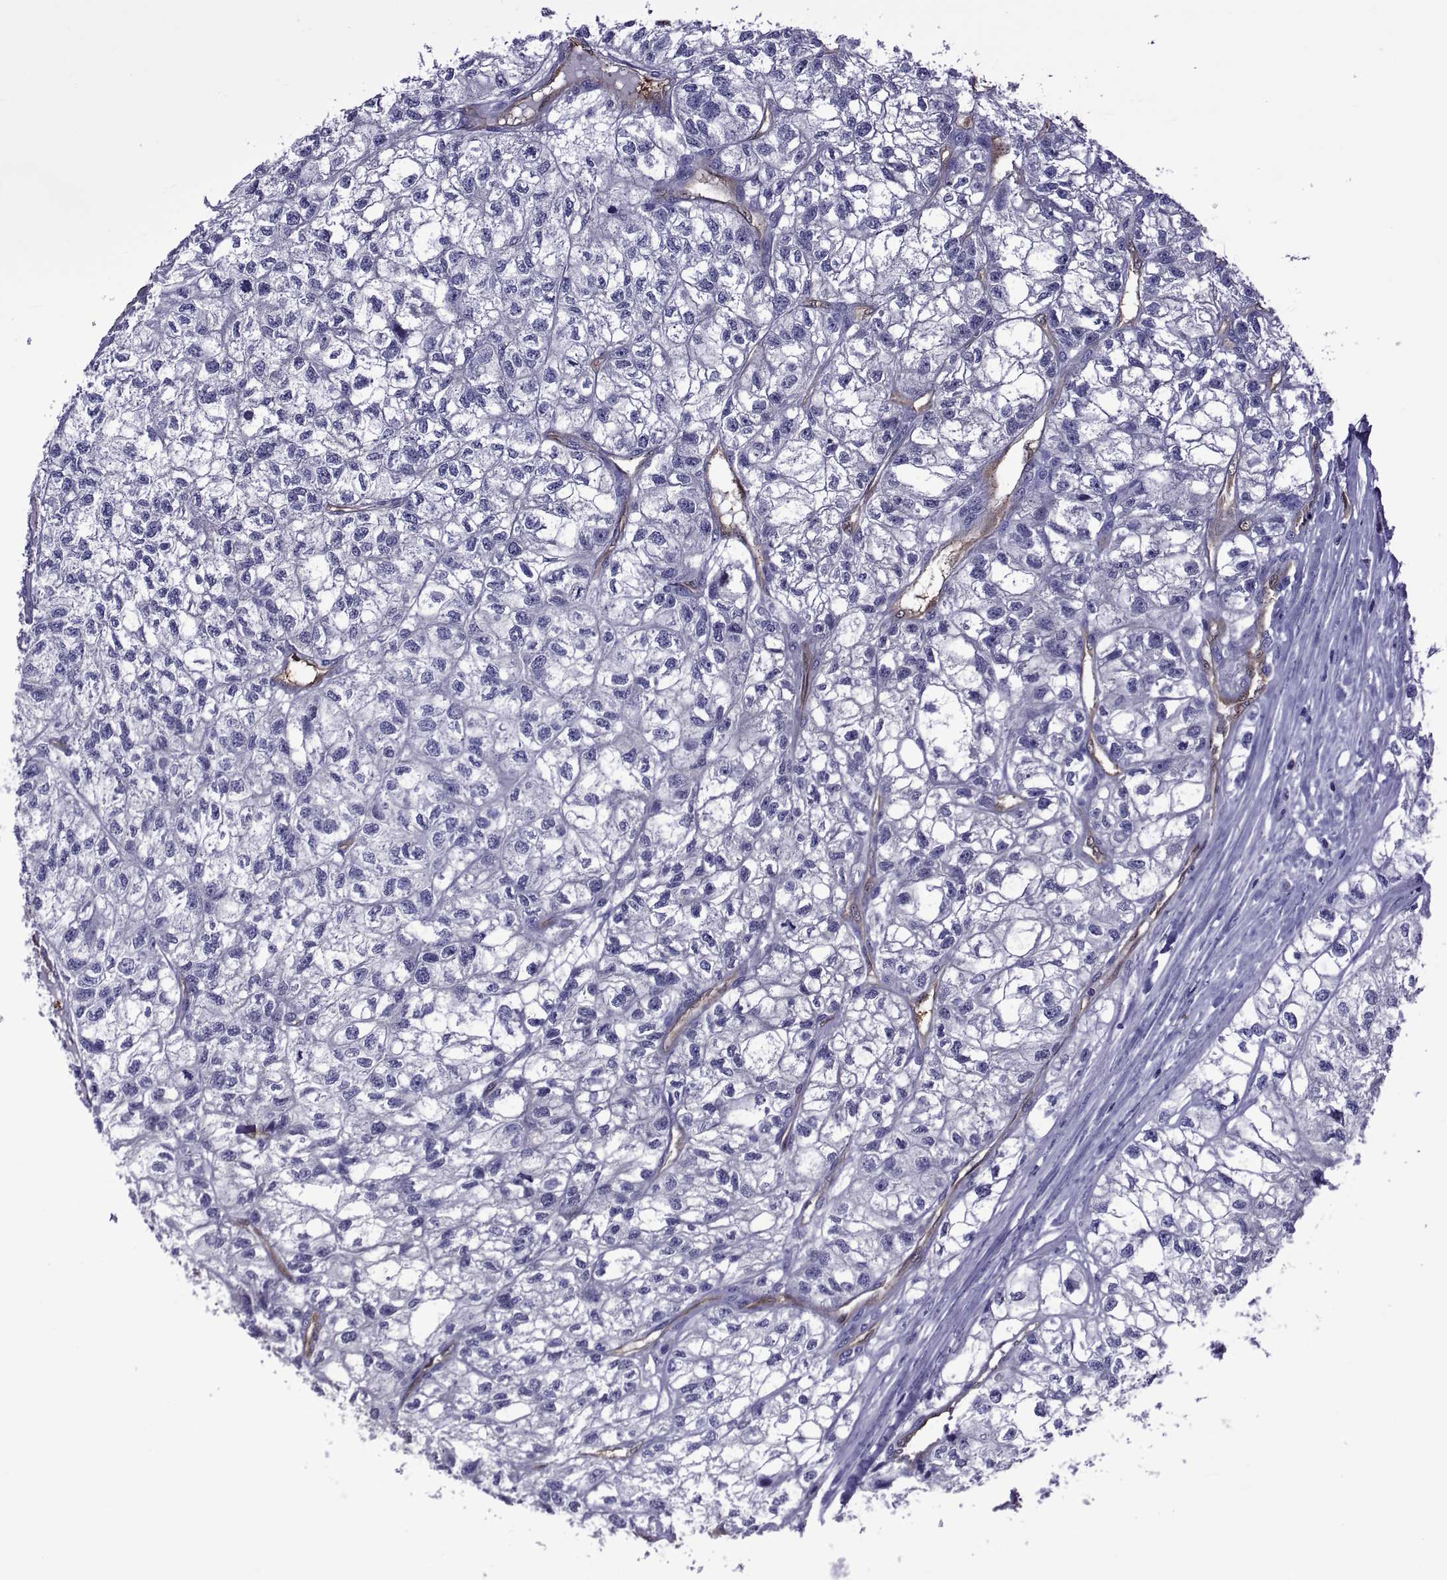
{"staining": {"intensity": "negative", "quantity": "none", "location": "none"}, "tissue": "renal cancer", "cell_type": "Tumor cells", "image_type": "cancer", "snomed": [{"axis": "morphology", "description": "Adenocarcinoma, NOS"}, {"axis": "topography", "description": "Kidney"}], "caption": "The photomicrograph reveals no staining of tumor cells in renal adenocarcinoma.", "gene": "LCN9", "patient": {"sex": "male", "age": 56}}